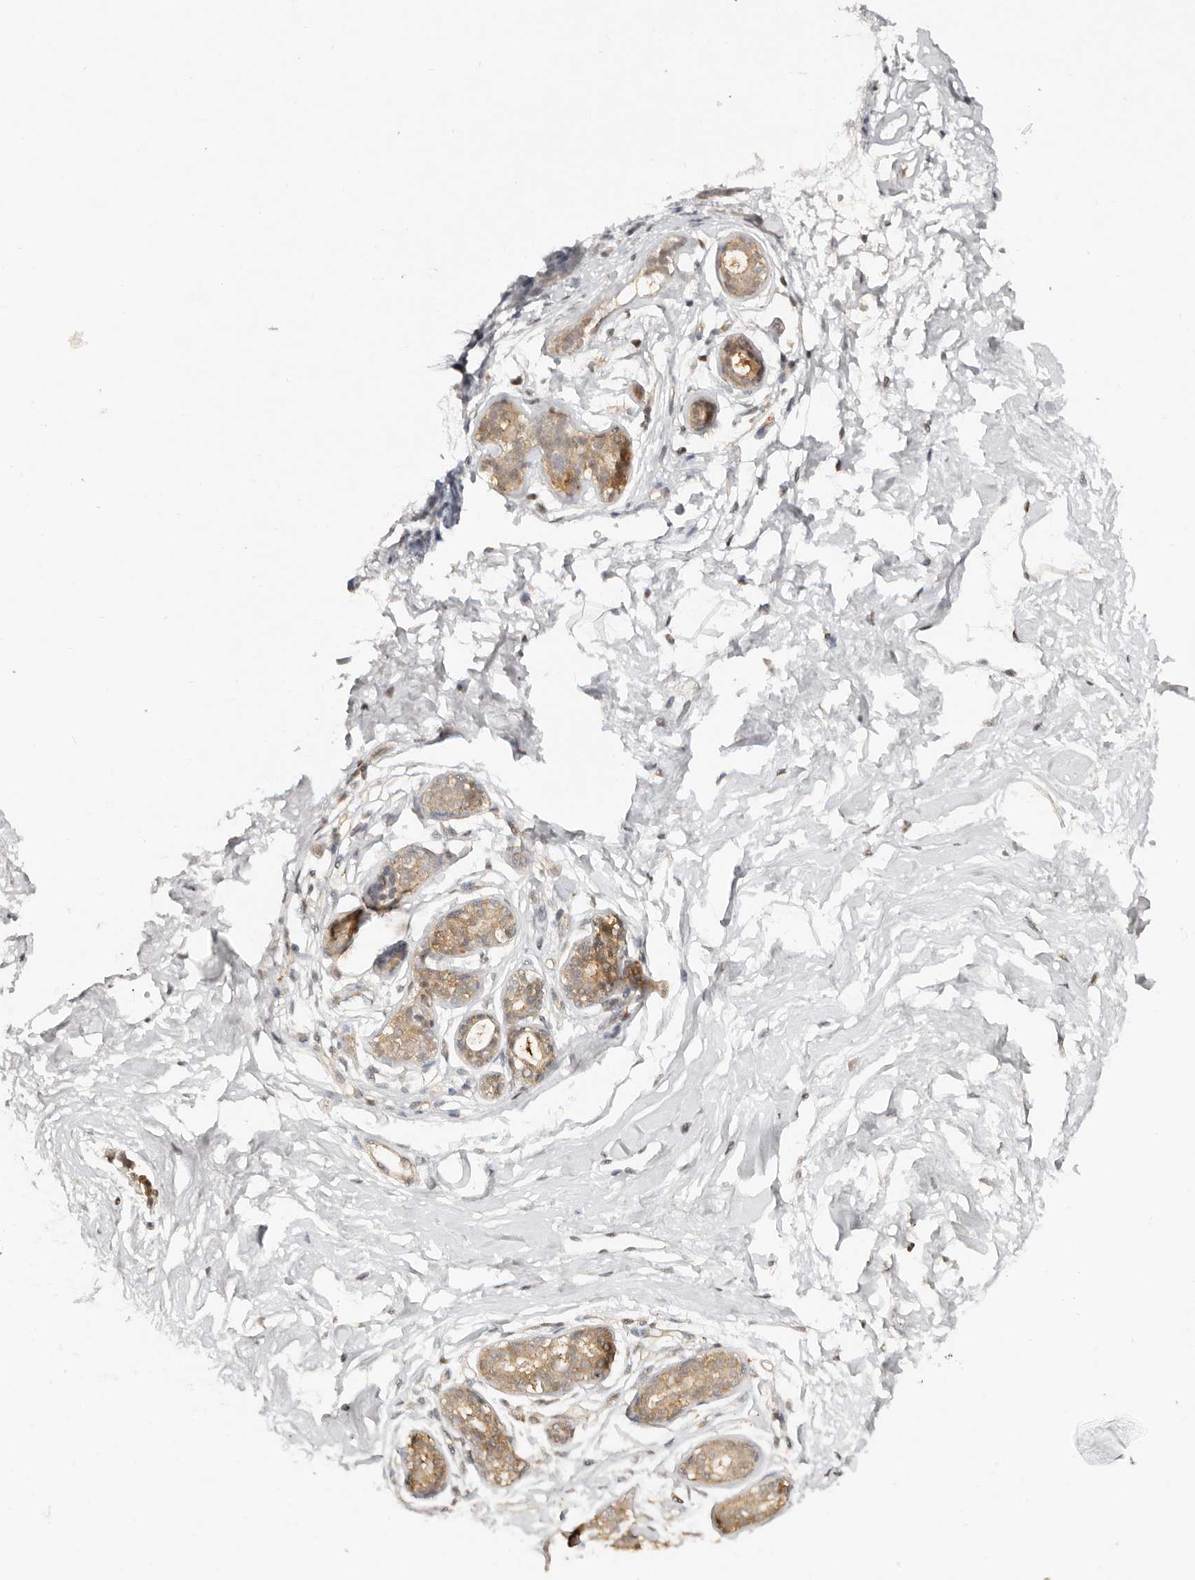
{"staining": {"intensity": "weak", "quantity": "25%-75%", "location": "cytoplasmic/membranous,nuclear"}, "tissue": "breast", "cell_type": "Adipocytes", "image_type": "normal", "snomed": [{"axis": "morphology", "description": "Normal tissue, NOS"}, {"axis": "morphology", "description": "Adenoma, NOS"}, {"axis": "topography", "description": "Breast"}], "caption": "Protein expression analysis of unremarkable human breast reveals weak cytoplasmic/membranous,nuclear staining in approximately 25%-75% of adipocytes. (IHC, brightfield microscopy, high magnification).", "gene": "PSMA5", "patient": {"sex": "female", "age": 23}}